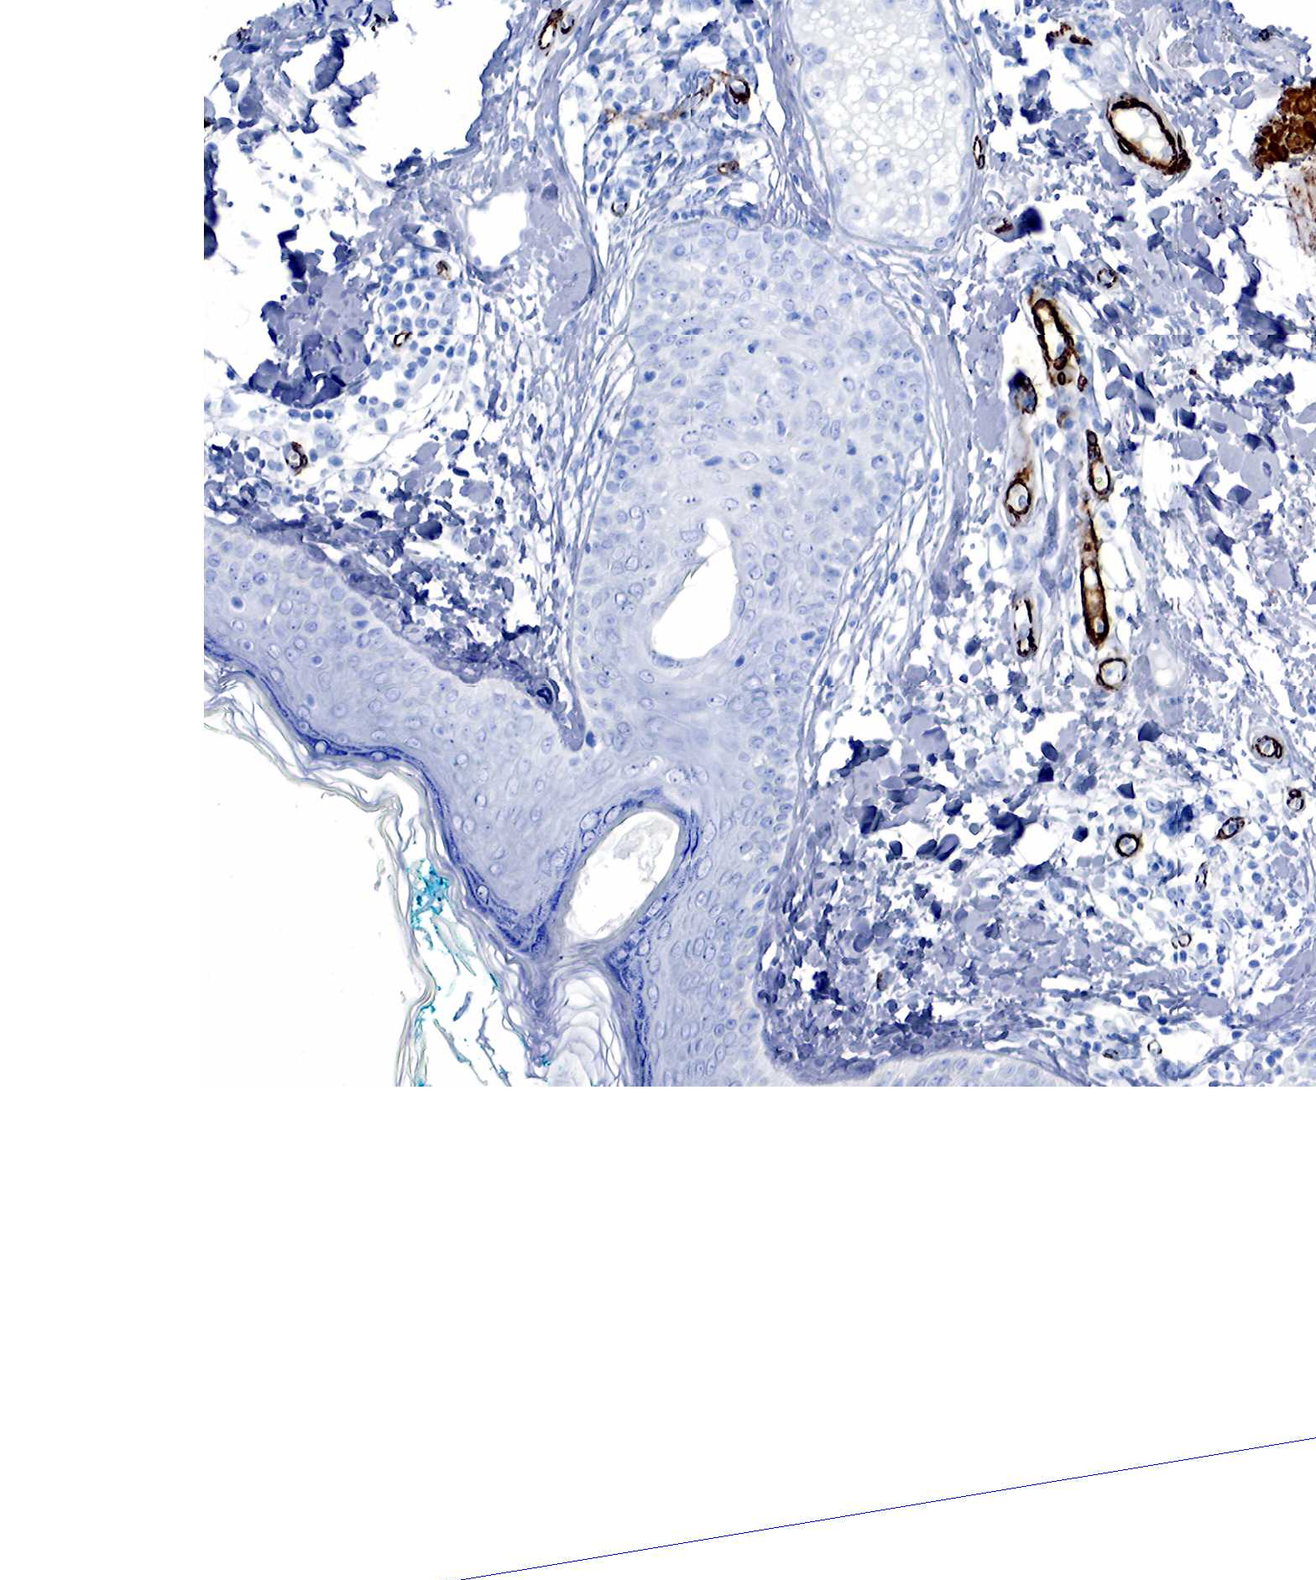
{"staining": {"intensity": "negative", "quantity": "none", "location": "none"}, "tissue": "skin", "cell_type": "Fibroblasts", "image_type": "normal", "snomed": [{"axis": "morphology", "description": "Normal tissue, NOS"}, {"axis": "topography", "description": "Skin"}], "caption": "Unremarkable skin was stained to show a protein in brown. There is no significant expression in fibroblasts. The staining was performed using DAB (3,3'-diaminobenzidine) to visualize the protein expression in brown, while the nuclei were stained in blue with hematoxylin (Magnification: 20x).", "gene": "ACTA2", "patient": {"sex": "male", "age": 86}}